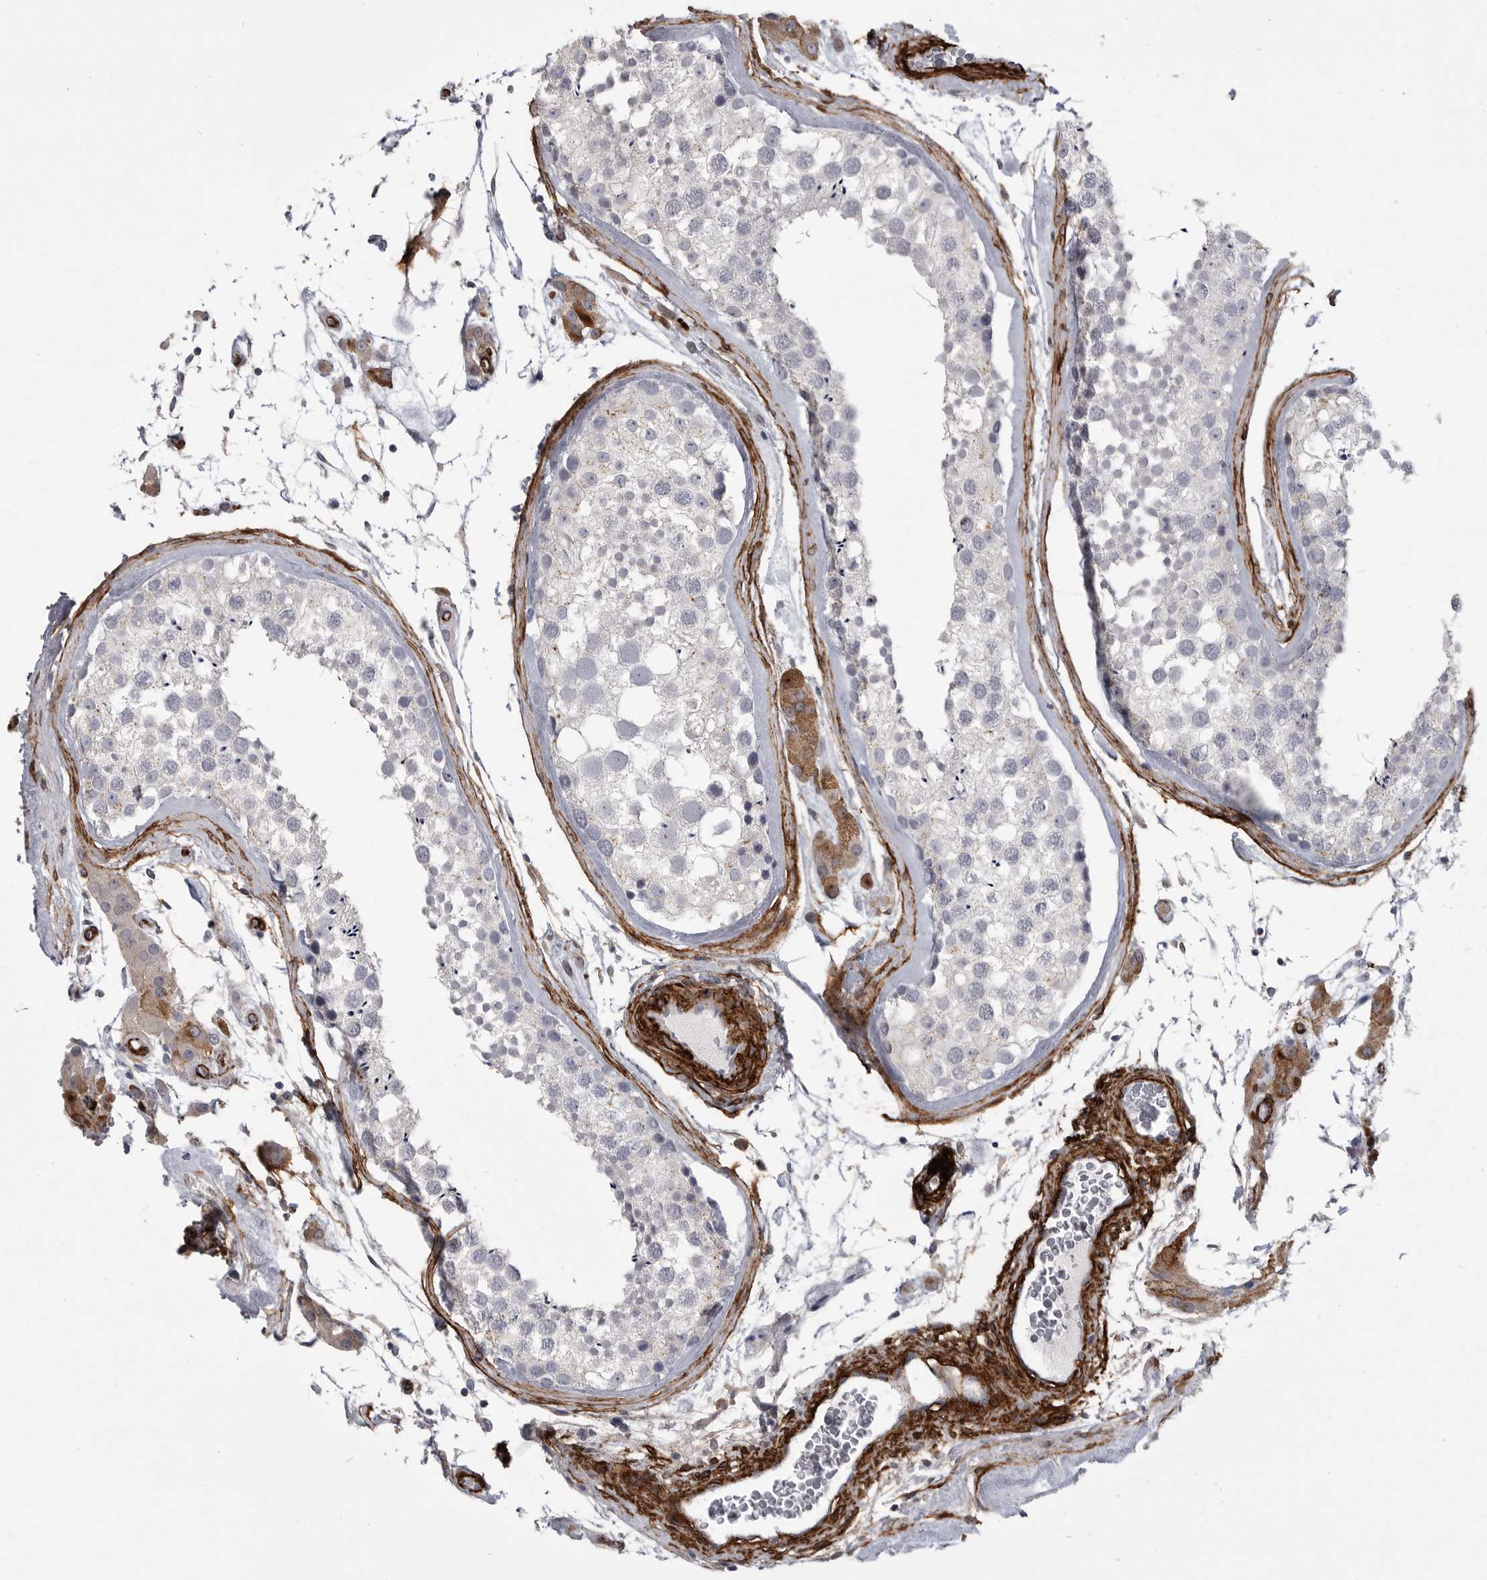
{"staining": {"intensity": "negative", "quantity": "none", "location": "none"}, "tissue": "testis", "cell_type": "Cells in seminiferous ducts", "image_type": "normal", "snomed": [{"axis": "morphology", "description": "Normal tissue, NOS"}, {"axis": "topography", "description": "Testis"}], "caption": "An image of testis stained for a protein reveals no brown staining in cells in seminiferous ducts. (Stains: DAB IHC with hematoxylin counter stain, Microscopy: brightfield microscopy at high magnification).", "gene": "AOC3", "patient": {"sex": "male", "age": 46}}